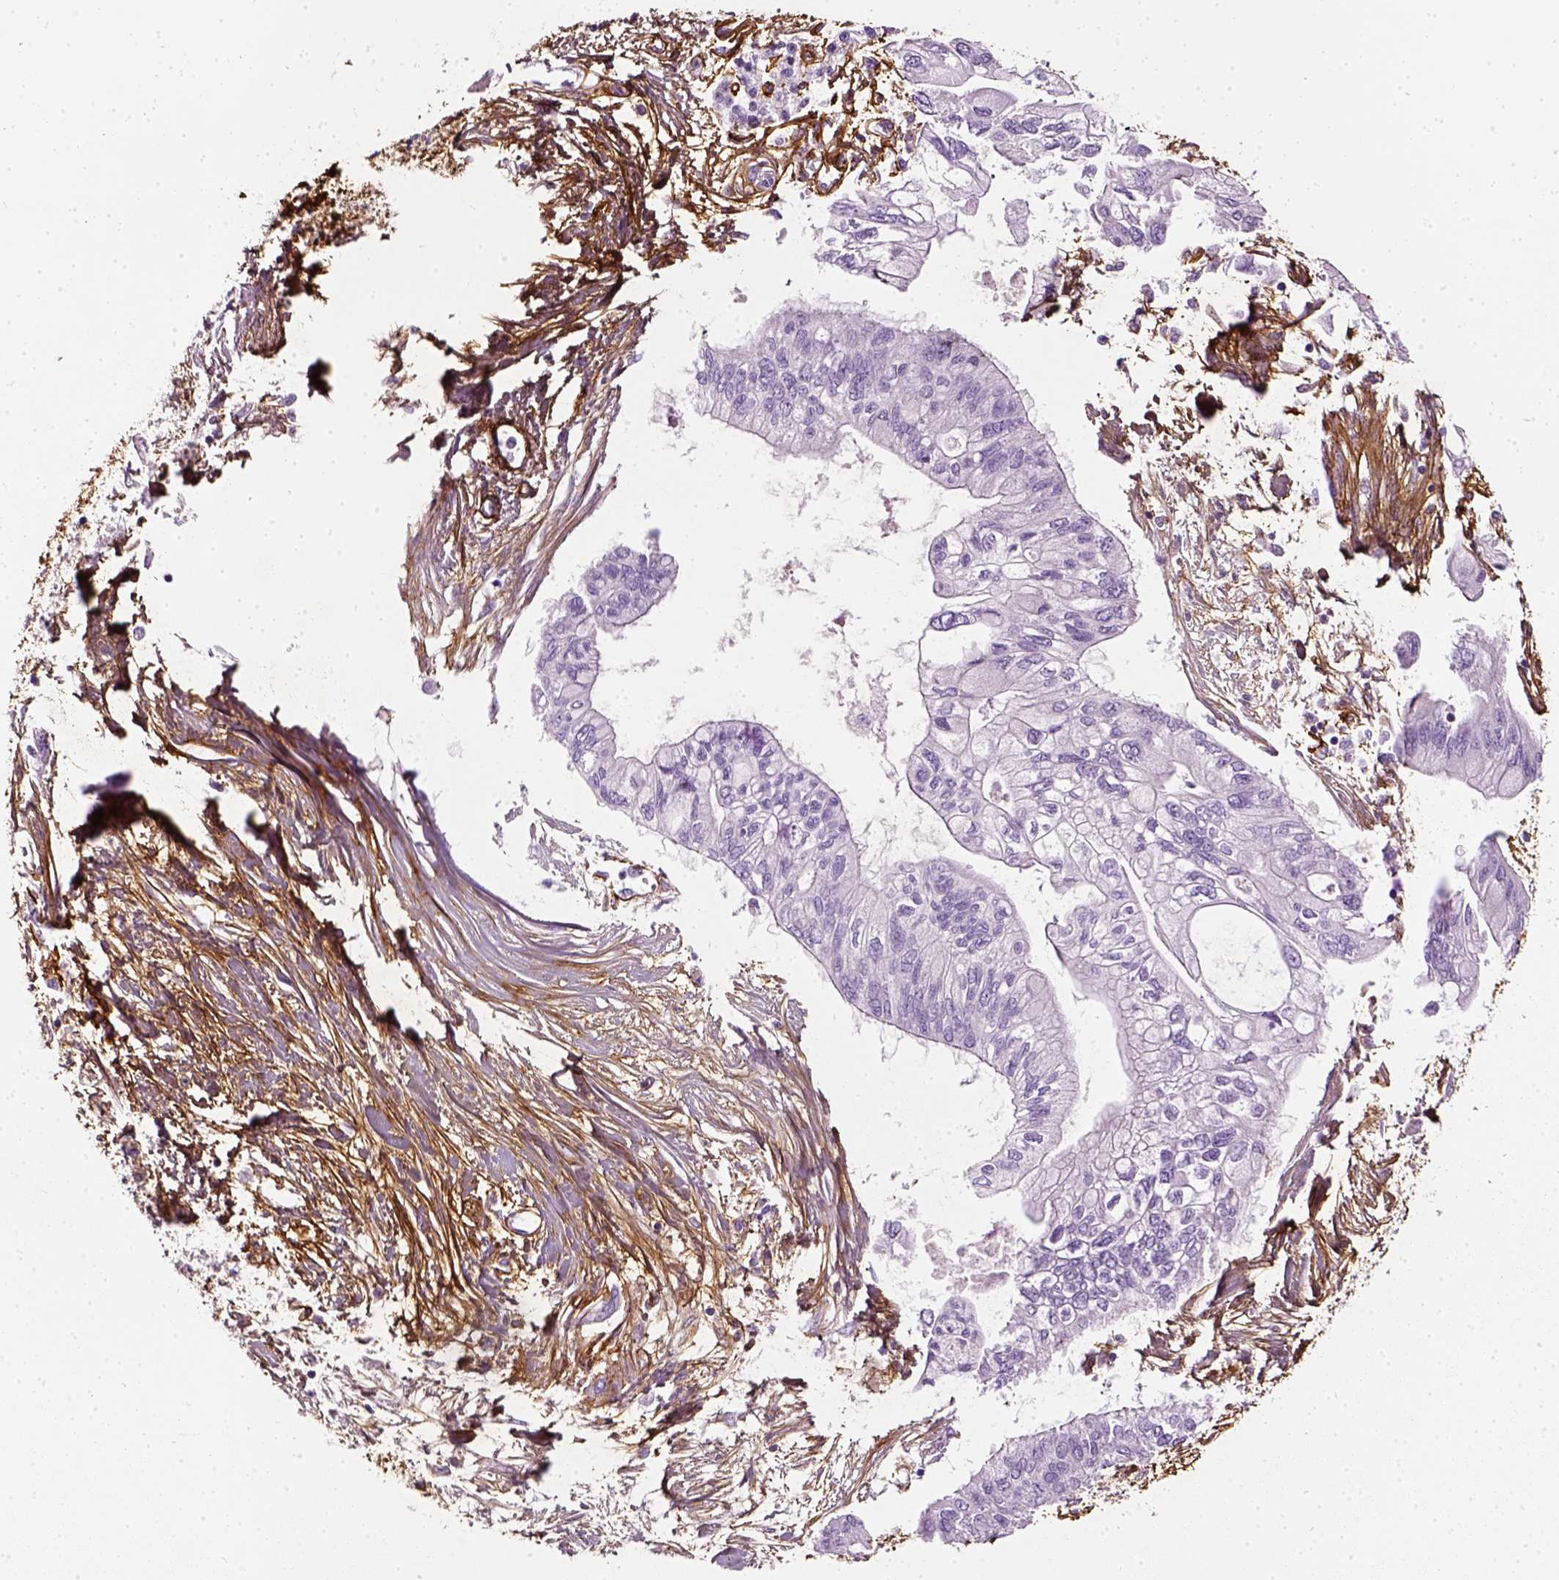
{"staining": {"intensity": "negative", "quantity": "none", "location": "none"}, "tissue": "pancreatic cancer", "cell_type": "Tumor cells", "image_type": "cancer", "snomed": [{"axis": "morphology", "description": "Adenocarcinoma, NOS"}, {"axis": "topography", "description": "Pancreas"}], "caption": "Protein analysis of pancreatic cancer exhibits no significant expression in tumor cells.", "gene": "COL6A2", "patient": {"sex": "female", "age": 77}}